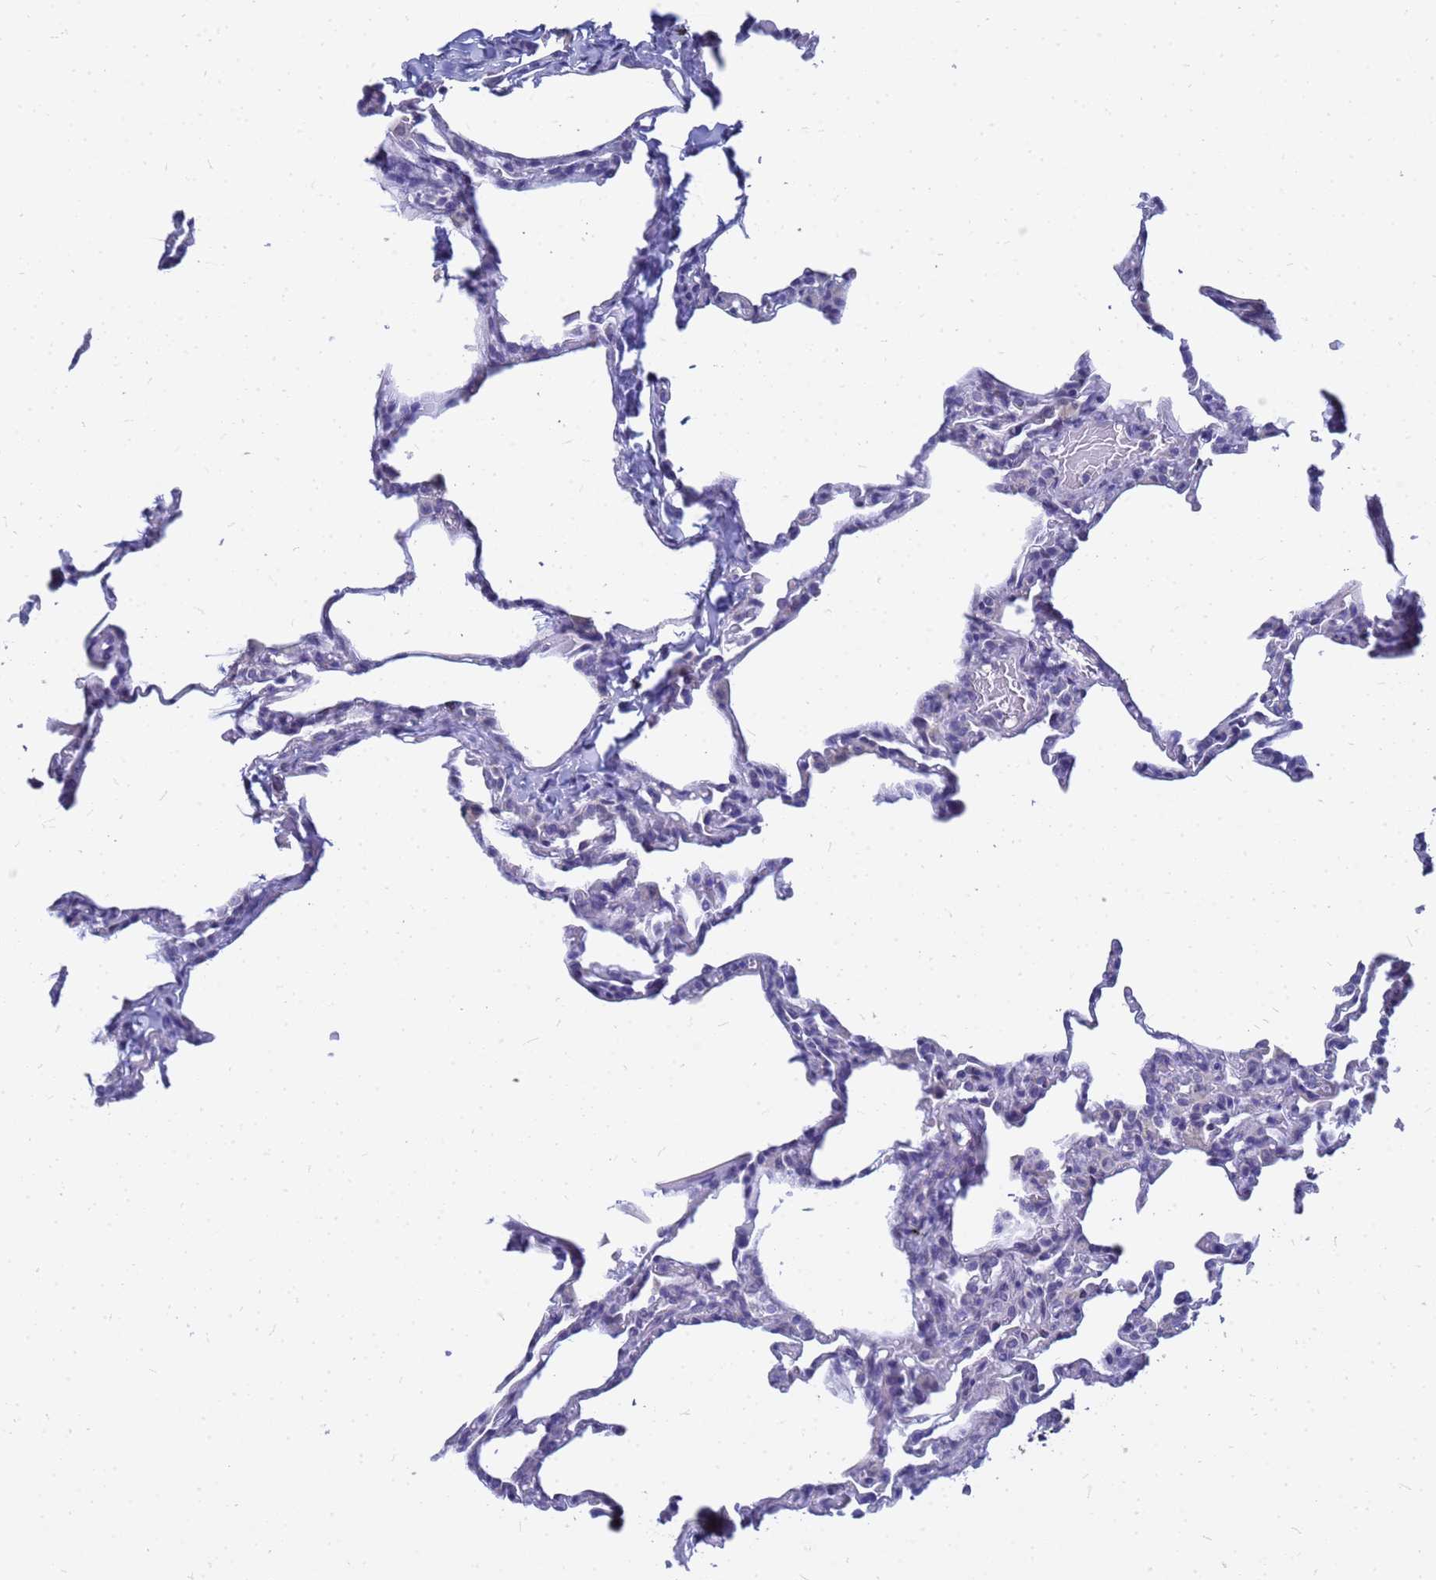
{"staining": {"intensity": "negative", "quantity": "none", "location": "none"}, "tissue": "lung", "cell_type": "Alveolar cells", "image_type": "normal", "snomed": [{"axis": "morphology", "description": "Normal tissue, NOS"}, {"axis": "topography", "description": "Lung"}], "caption": "High power microscopy histopathology image of an IHC photomicrograph of normal lung, revealing no significant positivity in alveolar cells. (DAB (3,3'-diaminobenzidine) immunohistochemistry with hematoxylin counter stain).", "gene": "FAM166B", "patient": {"sex": "male", "age": 20}}